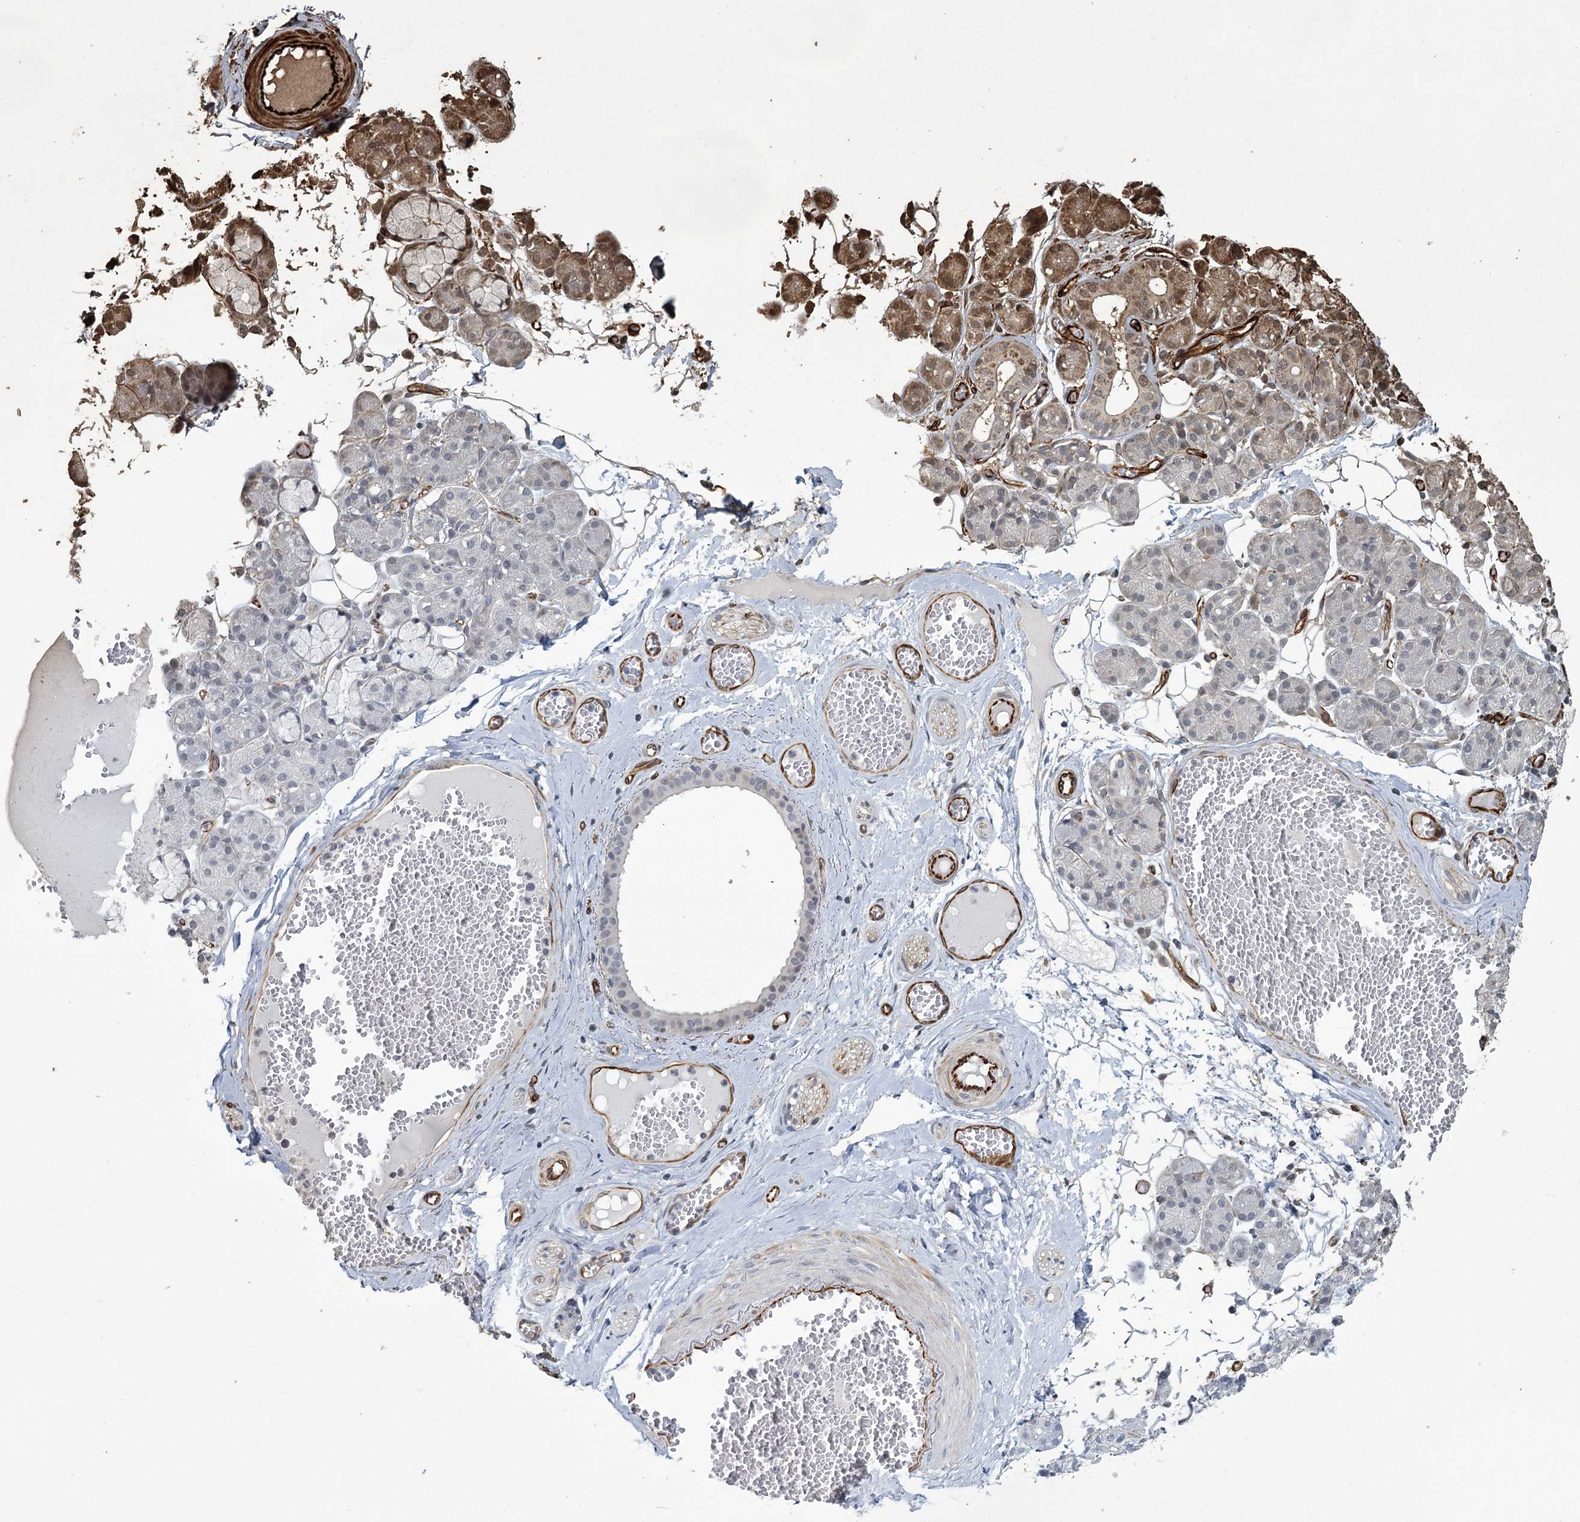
{"staining": {"intensity": "moderate", "quantity": "25%-75%", "location": "cytoplasmic/membranous,nuclear"}, "tissue": "salivary gland", "cell_type": "Glandular cells", "image_type": "normal", "snomed": [{"axis": "morphology", "description": "Normal tissue, NOS"}, {"axis": "topography", "description": "Salivary gland"}], "caption": "Protein staining of benign salivary gland displays moderate cytoplasmic/membranous,nuclear staining in about 25%-75% of glandular cells.", "gene": "RPAP3", "patient": {"sex": "male", "age": 63}}